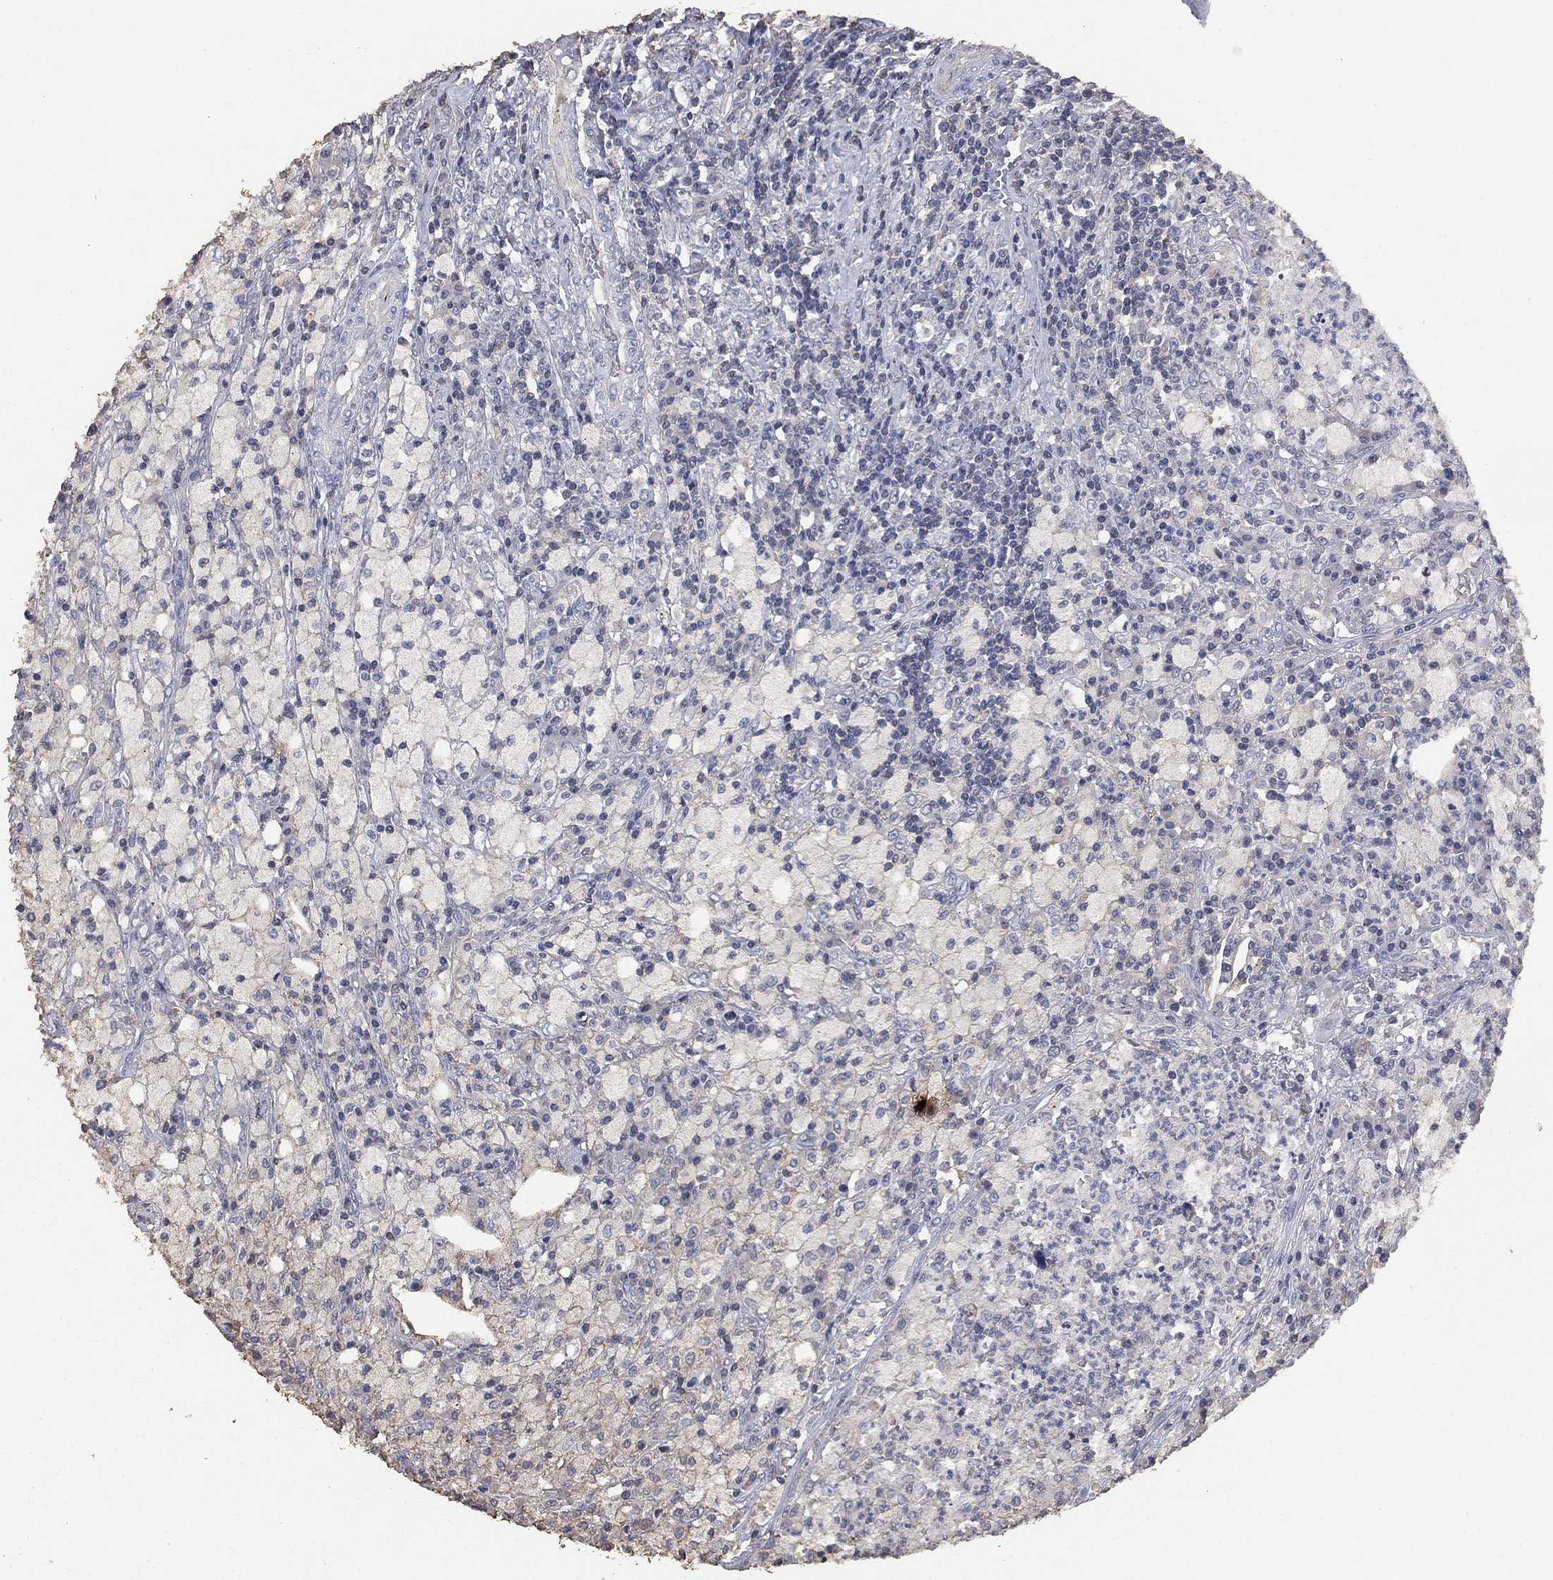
{"staining": {"intensity": "negative", "quantity": "none", "location": "none"}, "tissue": "testis cancer", "cell_type": "Tumor cells", "image_type": "cancer", "snomed": [{"axis": "morphology", "description": "Necrosis, NOS"}, {"axis": "morphology", "description": "Carcinoma, Embryonal, NOS"}, {"axis": "topography", "description": "Testis"}], "caption": "Tumor cells show no significant protein positivity in embryonal carcinoma (testis).", "gene": "ADPRHL1", "patient": {"sex": "male", "age": 19}}